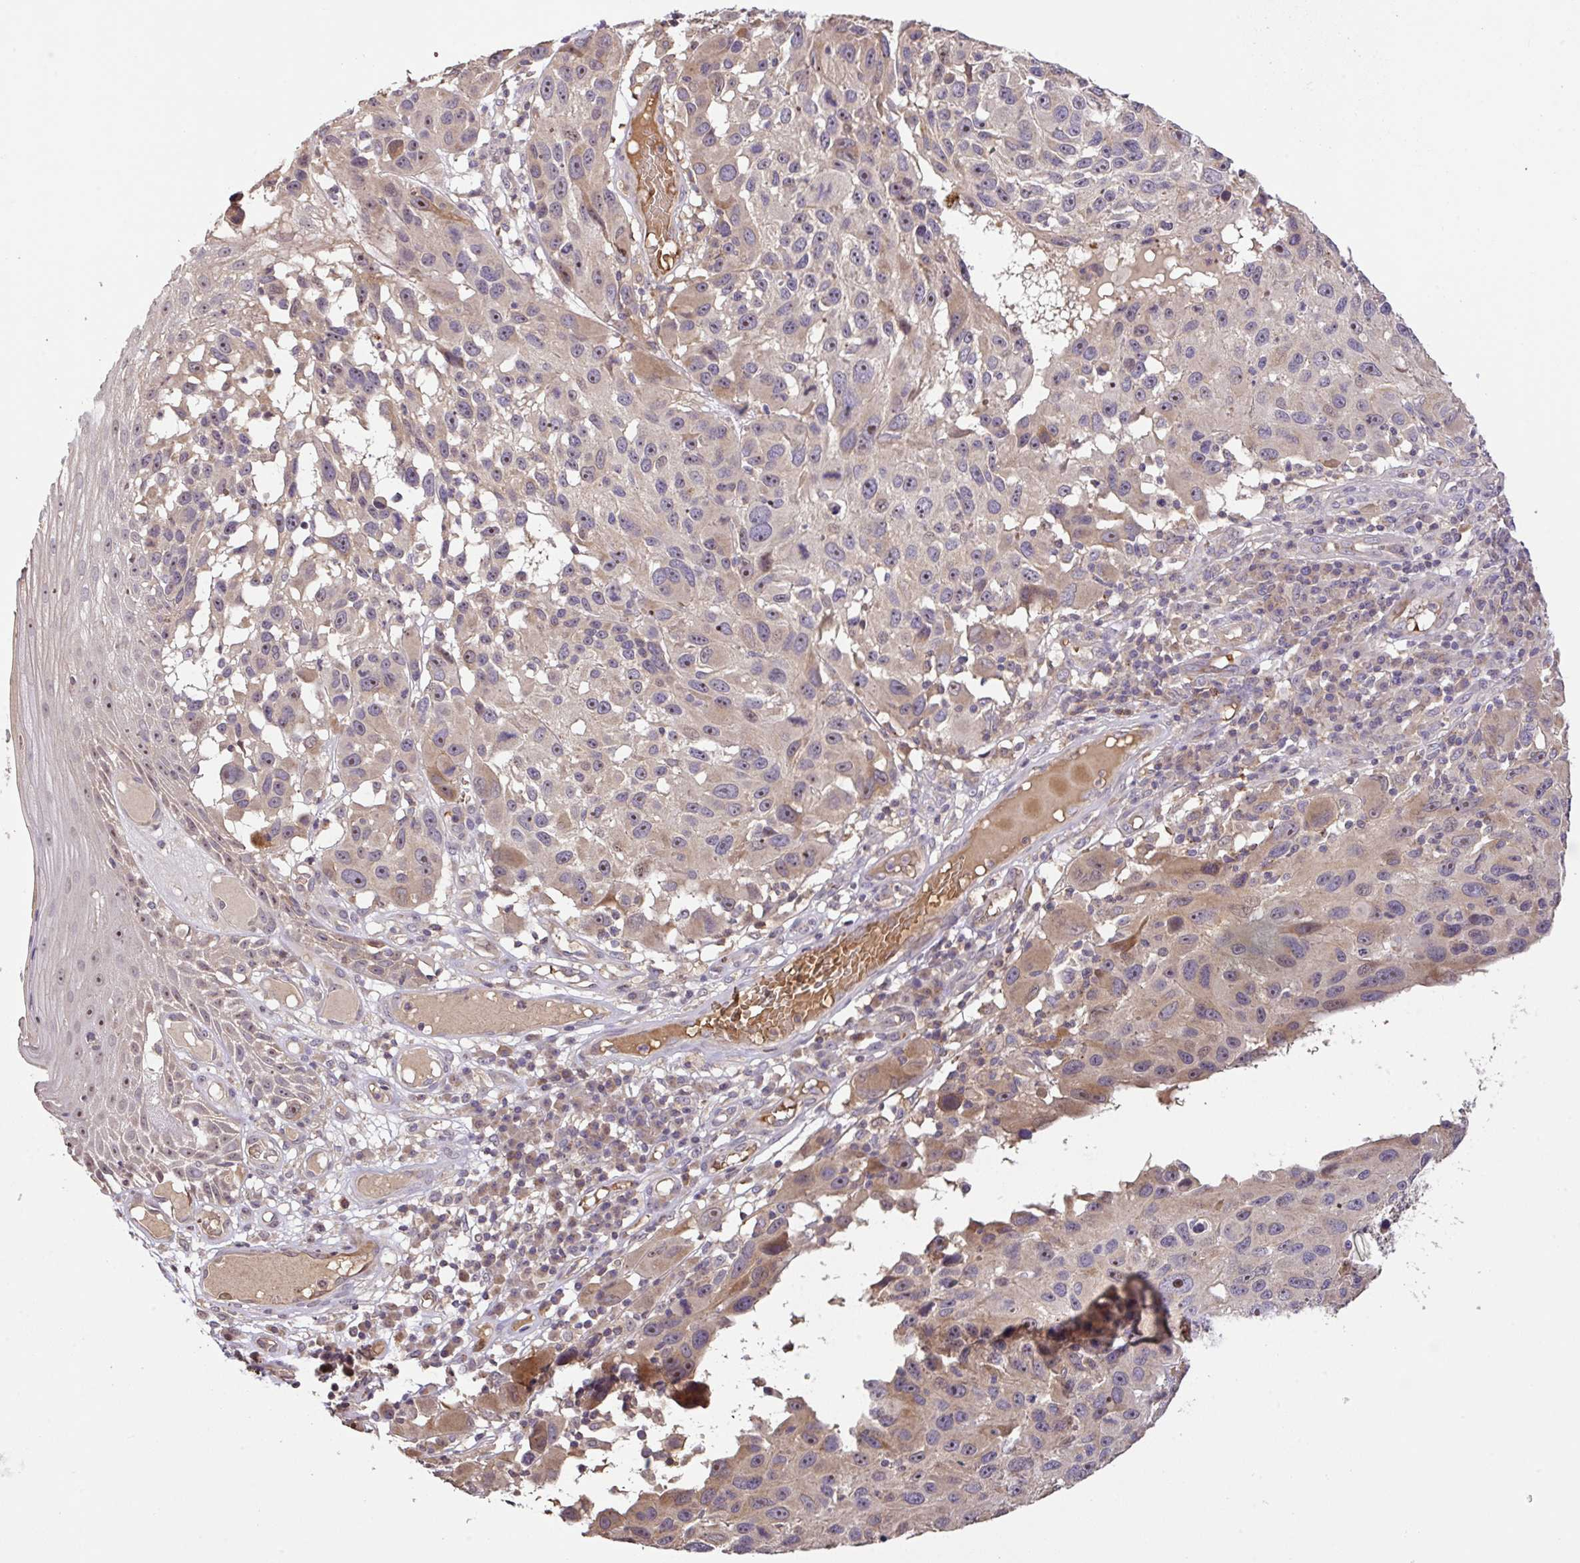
{"staining": {"intensity": "weak", "quantity": "<25%", "location": "cytoplasmic/membranous"}, "tissue": "melanoma", "cell_type": "Tumor cells", "image_type": "cancer", "snomed": [{"axis": "morphology", "description": "Malignant melanoma, NOS"}, {"axis": "topography", "description": "Skin"}], "caption": "DAB (3,3'-diaminobenzidine) immunohistochemical staining of melanoma displays no significant positivity in tumor cells.", "gene": "C1QTNF9B", "patient": {"sex": "male", "age": 53}}